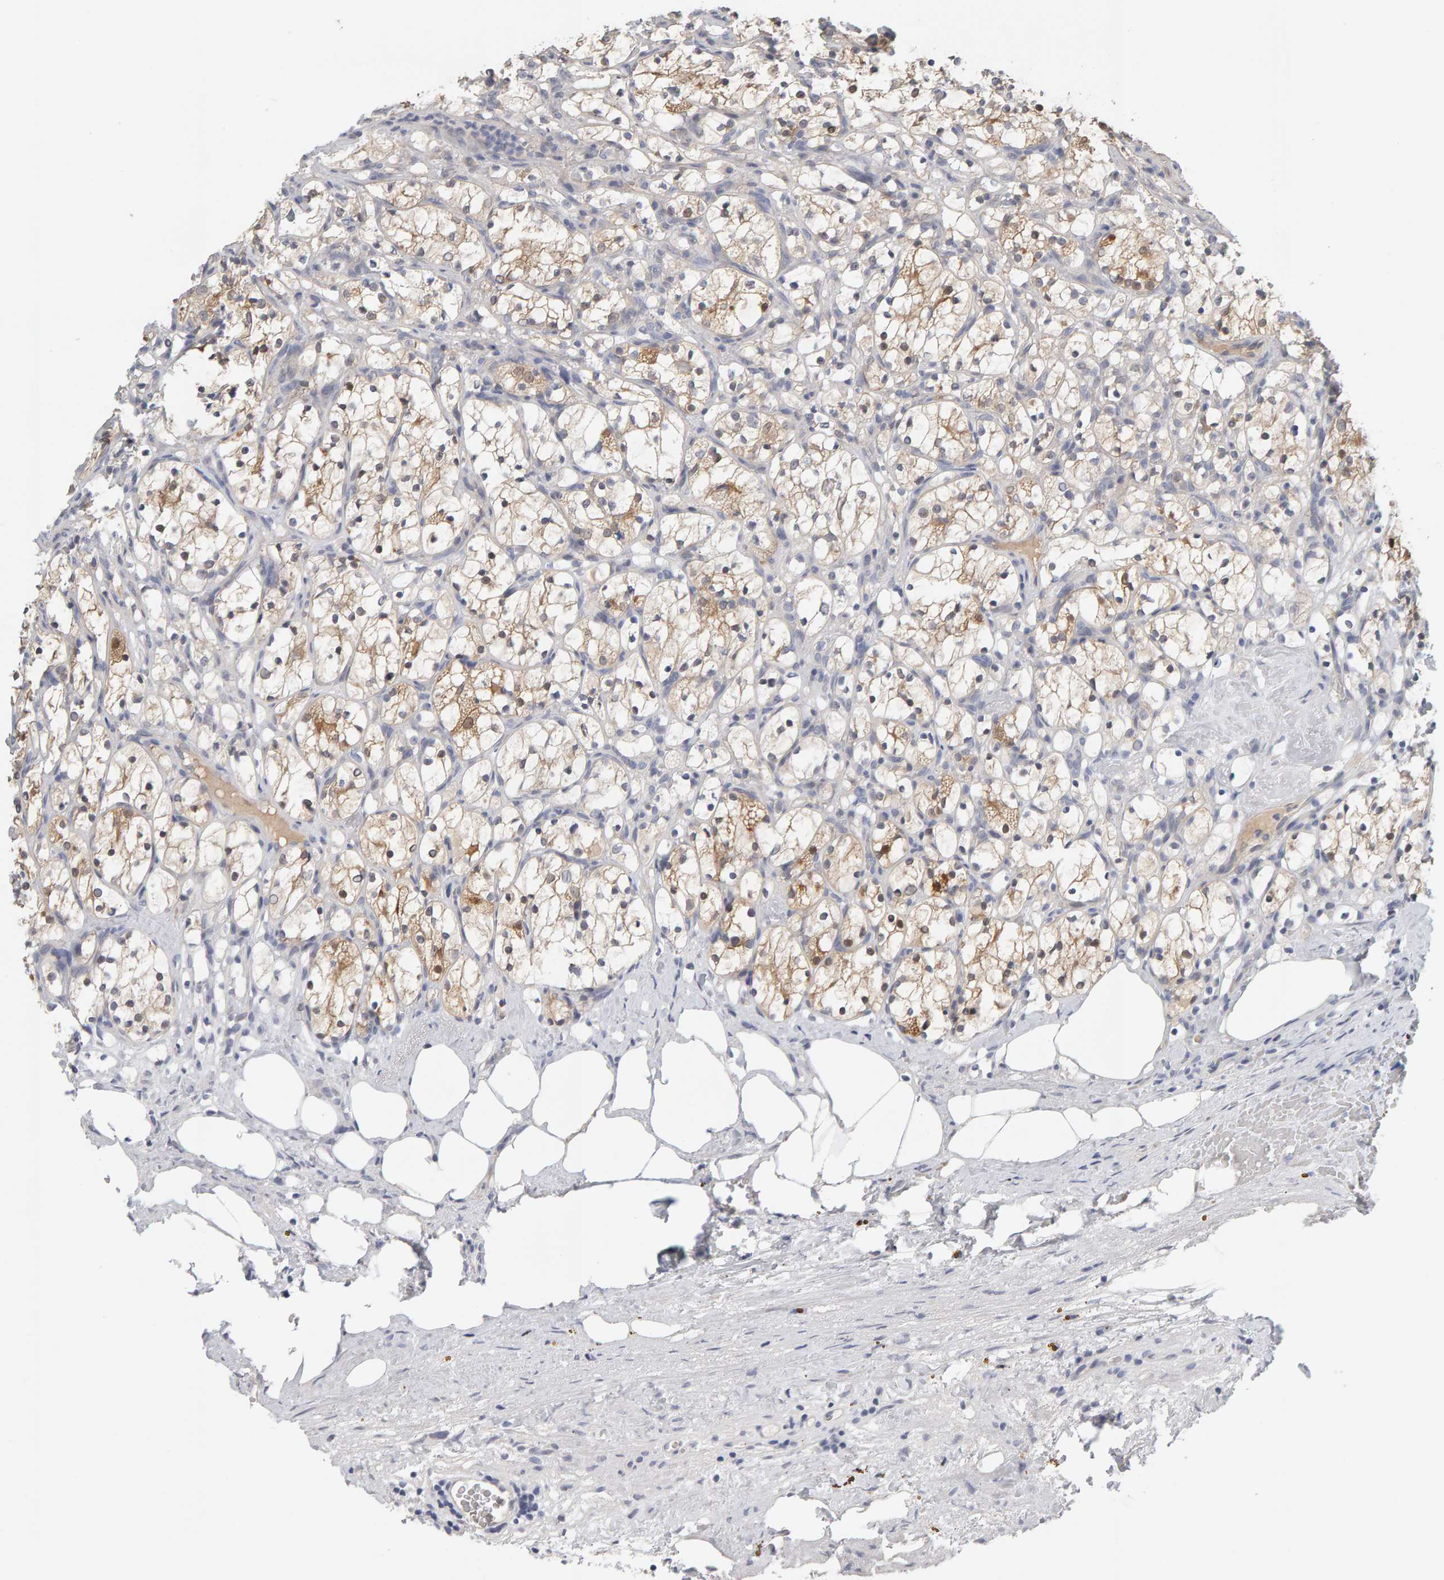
{"staining": {"intensity": "moderate", "quantity": "25%-75%", "location": "cytoplasmic/membranous"}, "tissue": "renal cancer", "cell_type": "Tumor cells", "image_type": "cancer", "snomed": [{"axis": "morphology", "description": "Adenocarcinoma, NOS"}, {"axis": "topography", "description": "Kidney"}], "caption": "The immunohistochemical stain labels moderate cytoplasmic/membranous positivity in tumor cells of renal cancer tissue.", "gene": "GFUS", "patient": {"sex": "female", "age": 69}}